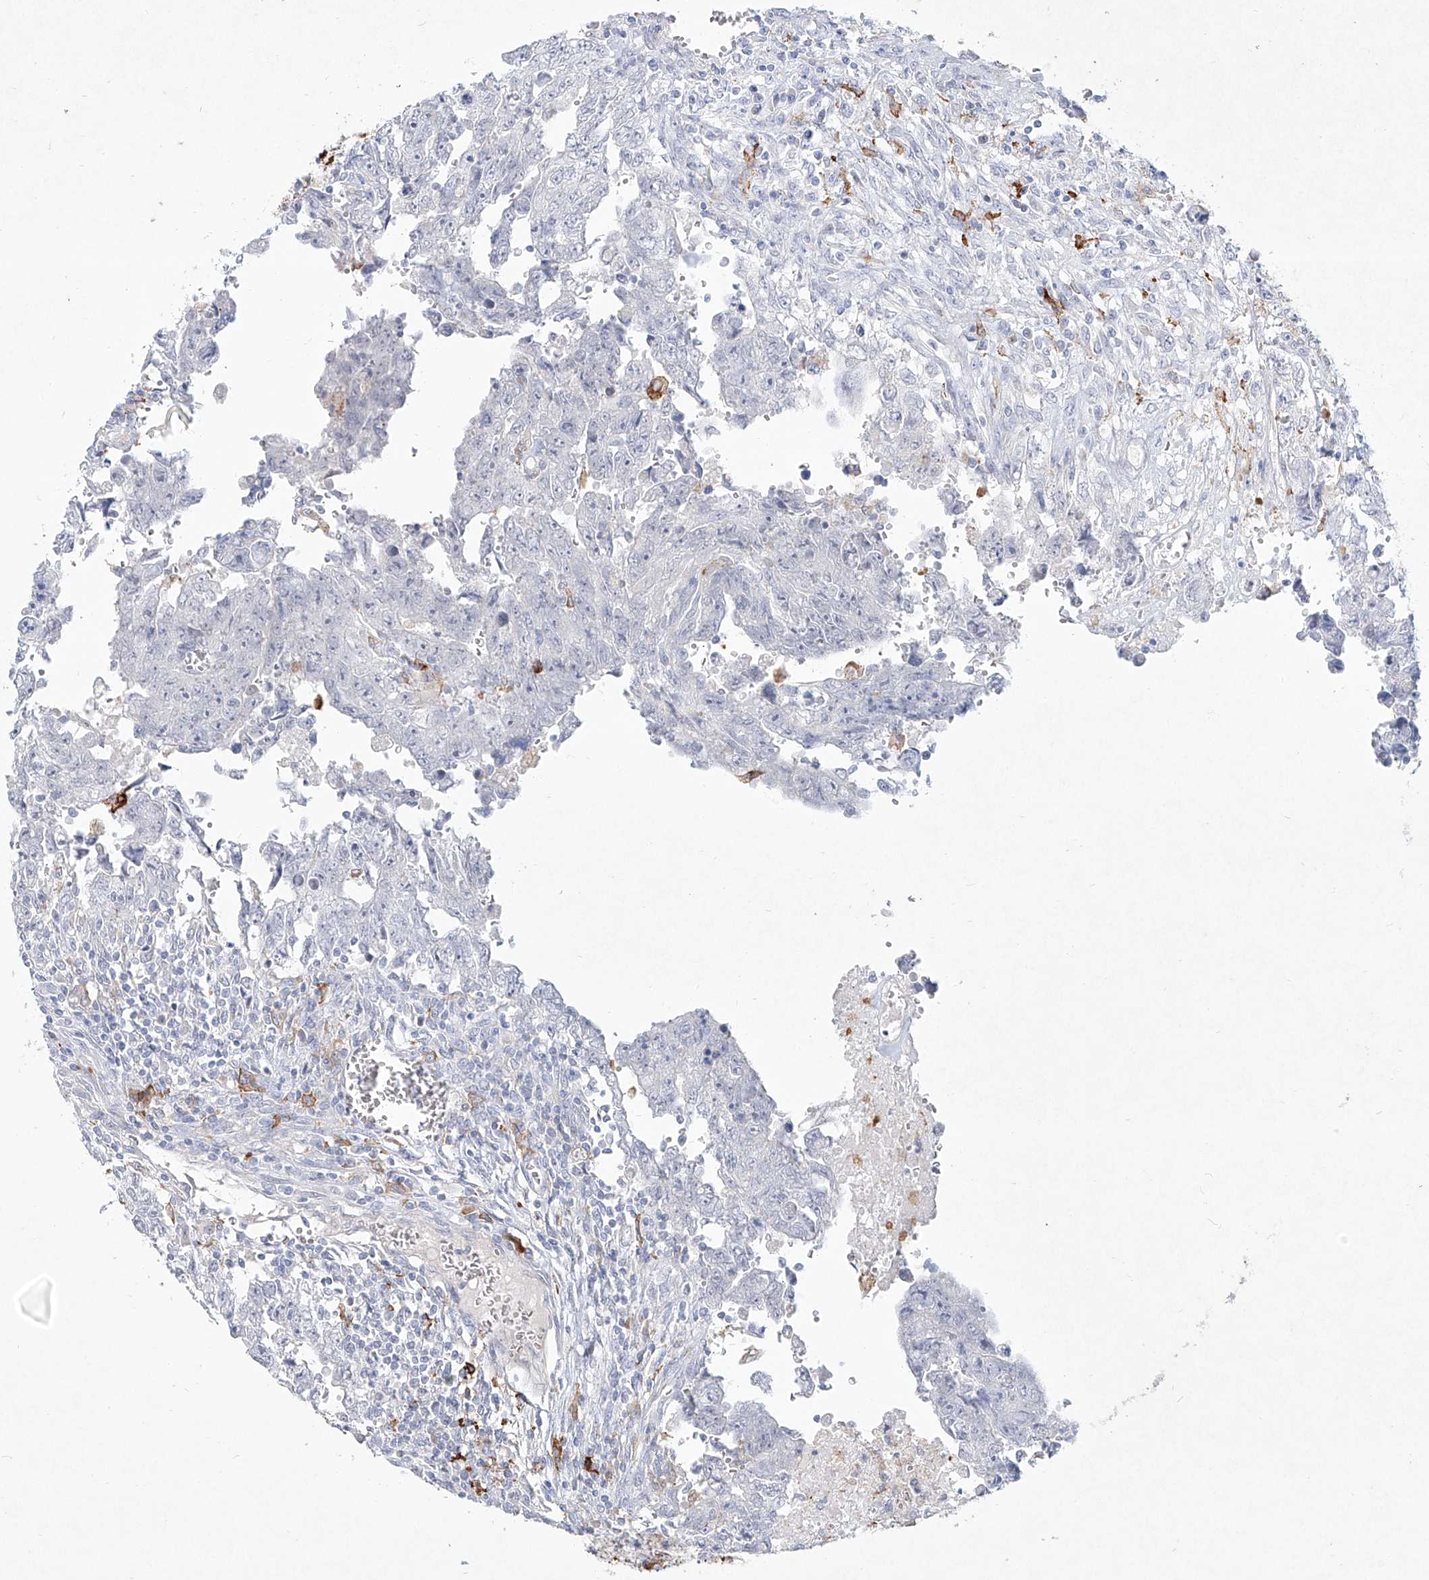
{"staining": {"intensity": "negative", "quantity": "none", "location": "none"}, "tissue": "testis cancer", "cell_type": "Tumor cells", "image_type": "cancer", "snomed": [{"axis": "morphology", "description": "Carcinoma, Embryonal, NOS"}, {"axis": "topography", "description": "Testis"}], "caption": "Immunohistochemical staining of human embryonal carcinoma (testis) reveals no significant staining in tumor cells.", "gene": "CD209", "patient": {"sex": "male", "age": 28}}